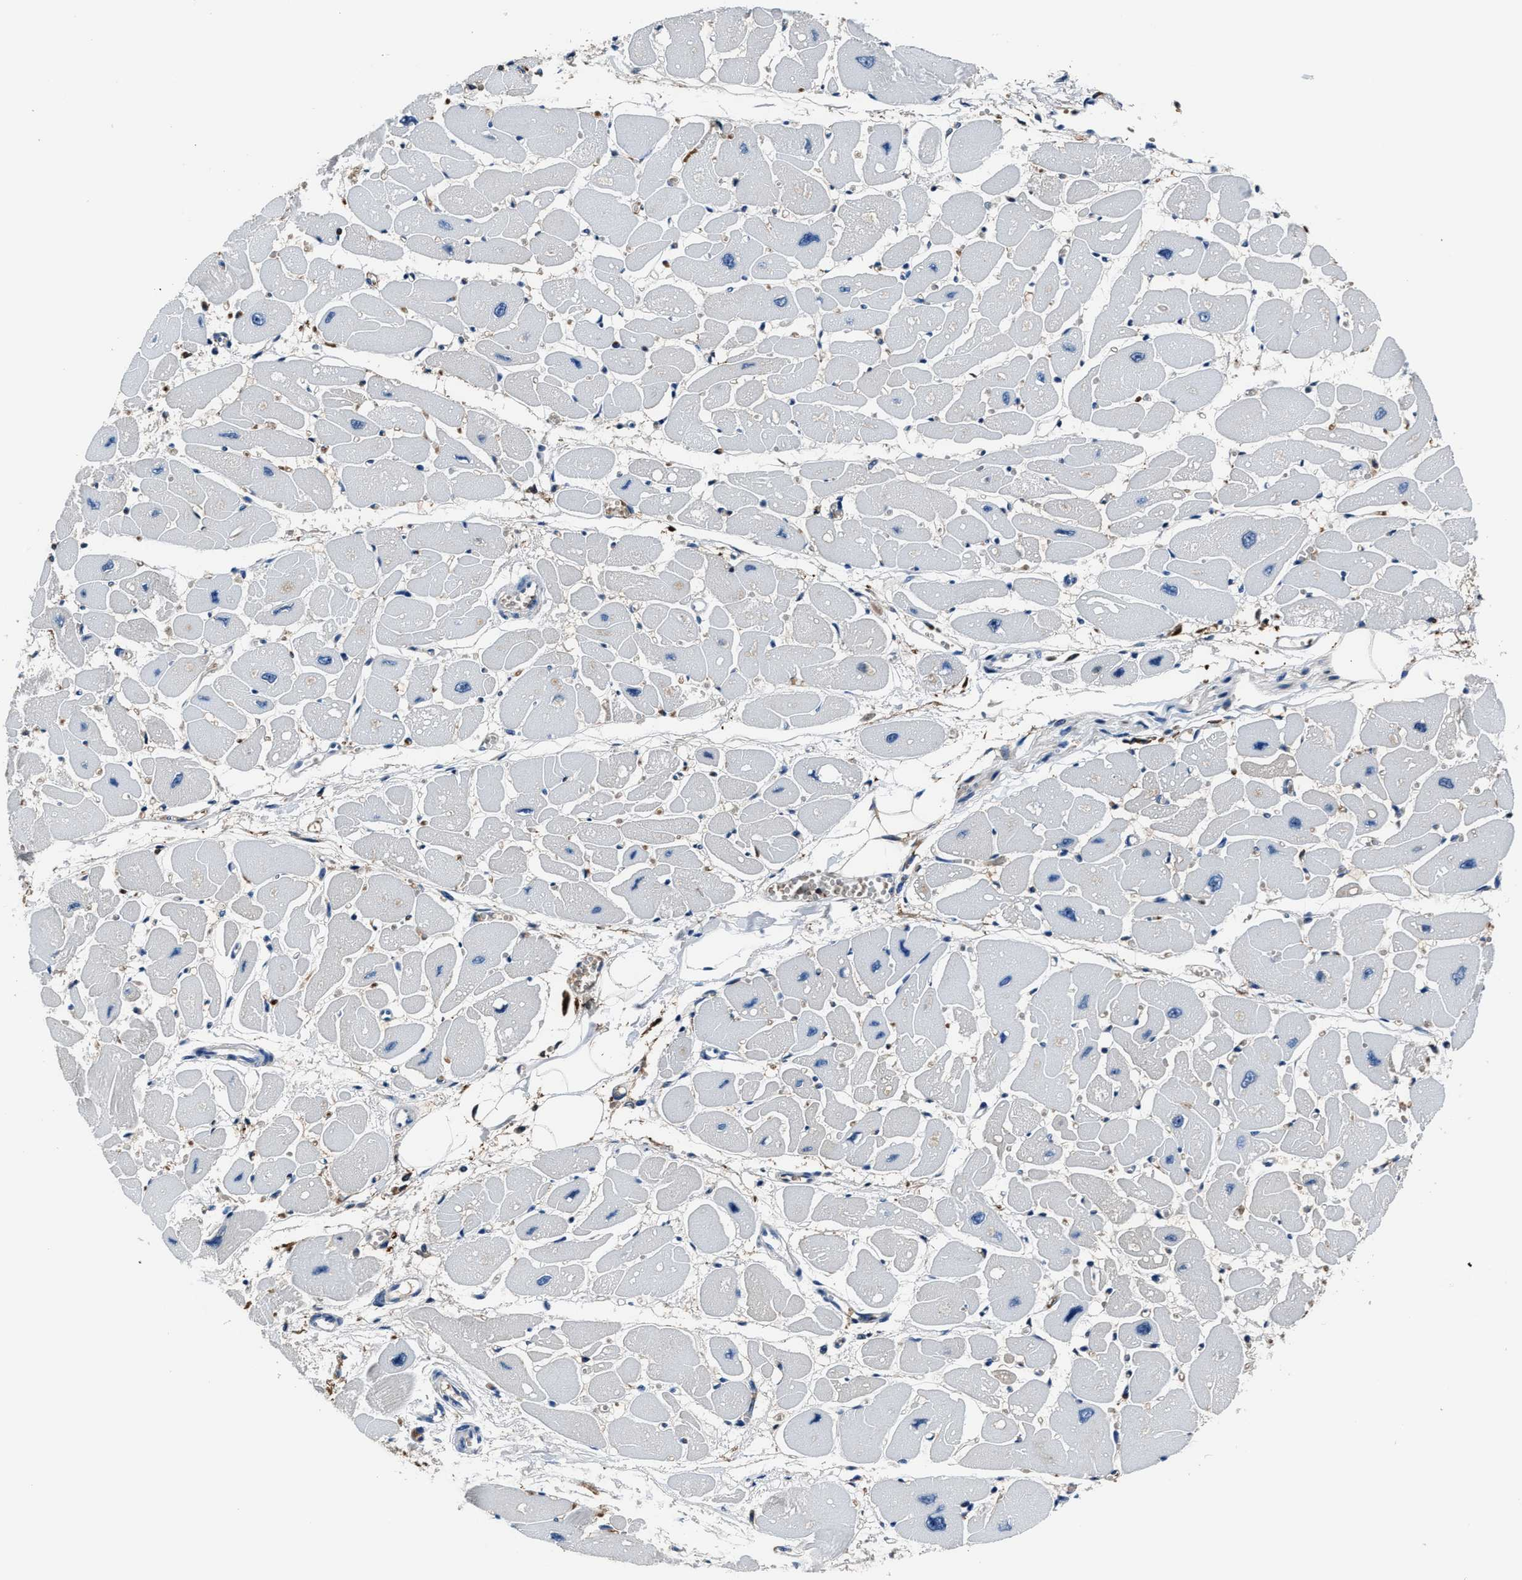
{"staining": {"intensity": "negative", "quantity": "none", "location": "none"}, "tissue": "heart muscle", "cell_type": "Cardiomyocytes", "image_type": "normal", "snomed": [{"axis": "morphology", "description": "Normal tissue, NOS"}, {"axis": "topography", "description": "Heart"}], "caption": "Human heart muscle stained for a protein using immunohistochemistry shows no positivity in cardiomyocytes.", "gene": "FTL", "patient": {"sex": "female", "age": 54}}